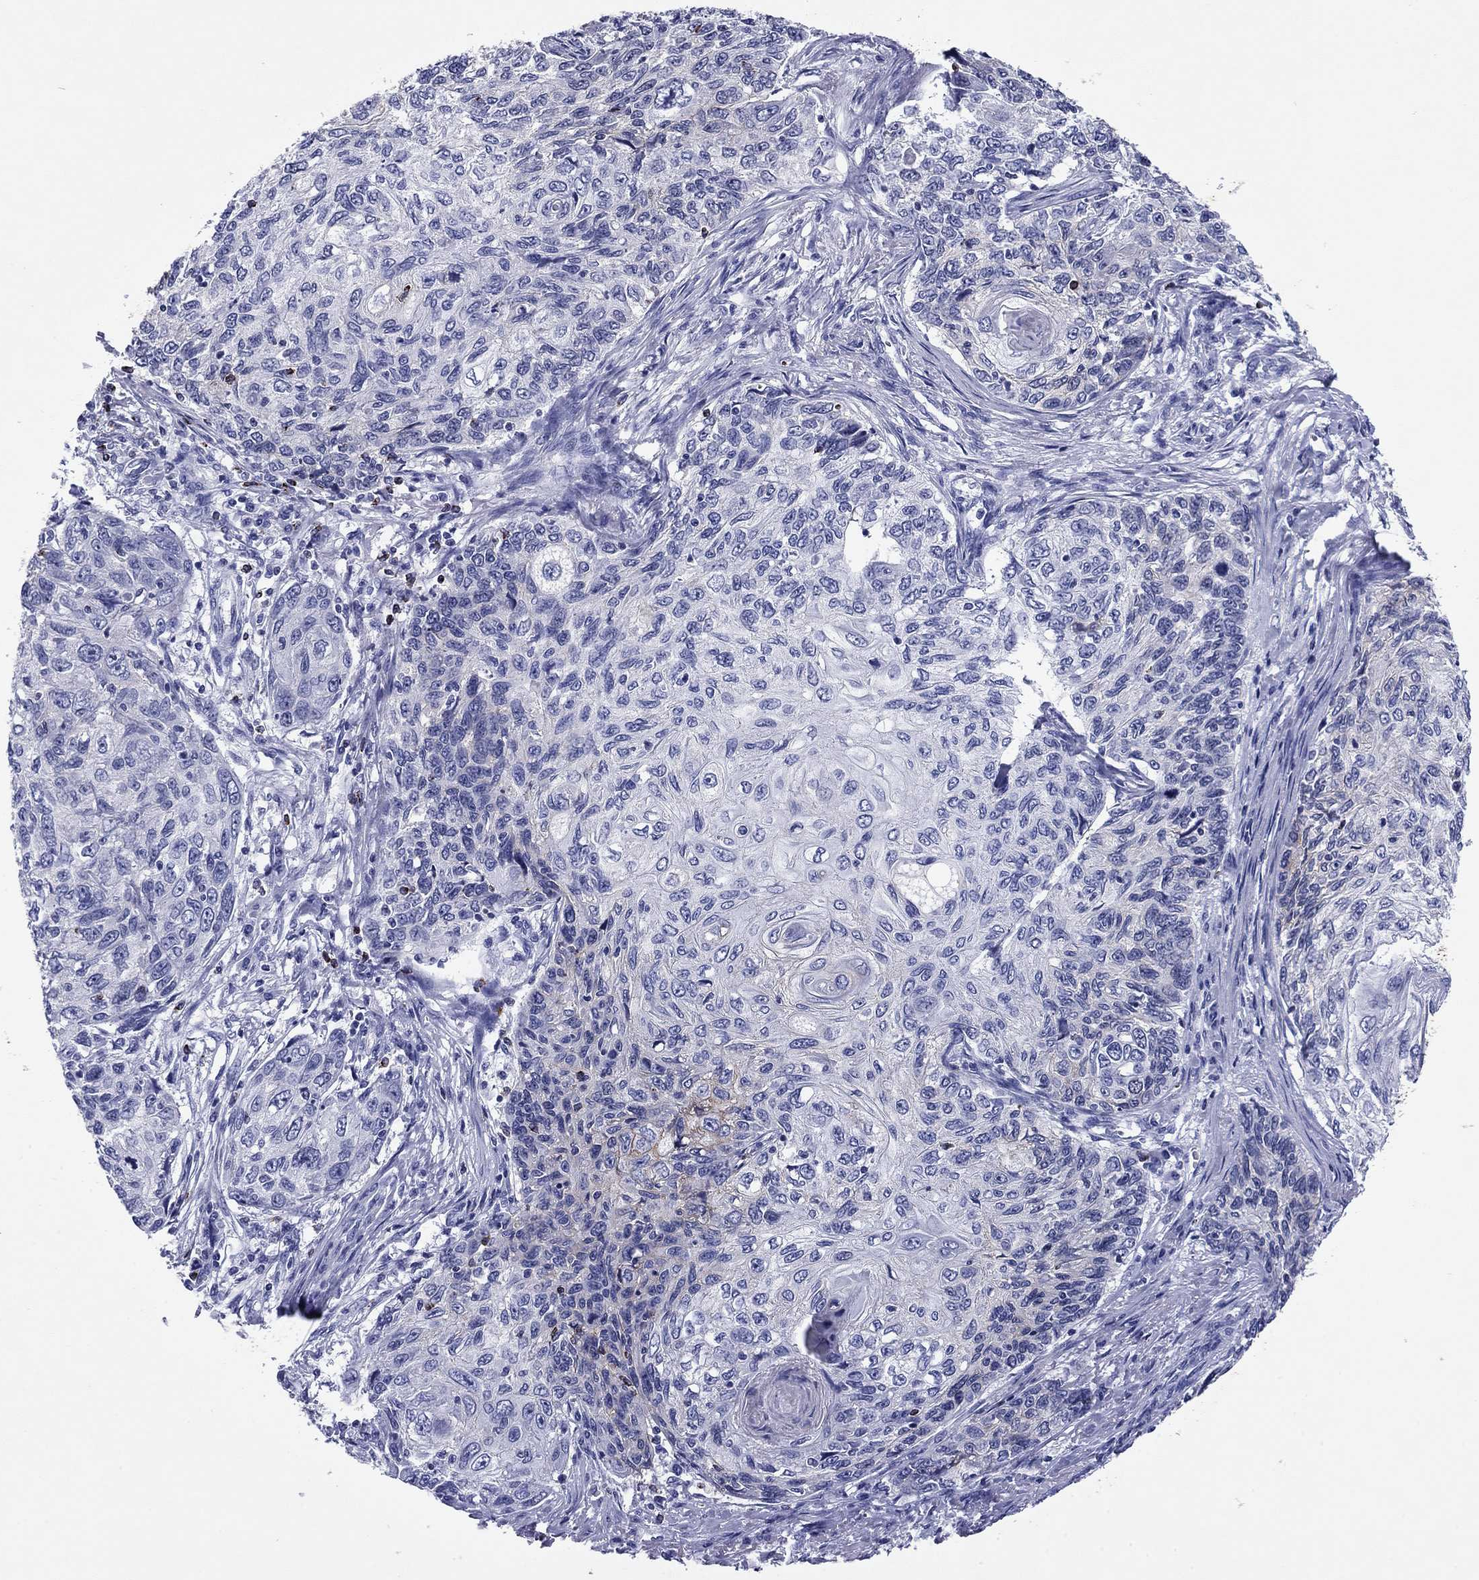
{"staining": {"intensity": "negative", "quantity": "none", "location": "none"}, "tissue": "skin cancer", "cell_type": "Tumor cells", "image_type": "cancer", "snomed": [{"axis": "morphology", "description": "Squamous cell carcinoma, NOS"}, {"axis": "topography", "description": "Skin"}], "caption": "IHC image of neoplastic tissue: skin cancer stained with DAB exhibits no significant protein staining in tumor cells.", "gene": "GZMK", "patient": {"sex": "male", "age": 92}}